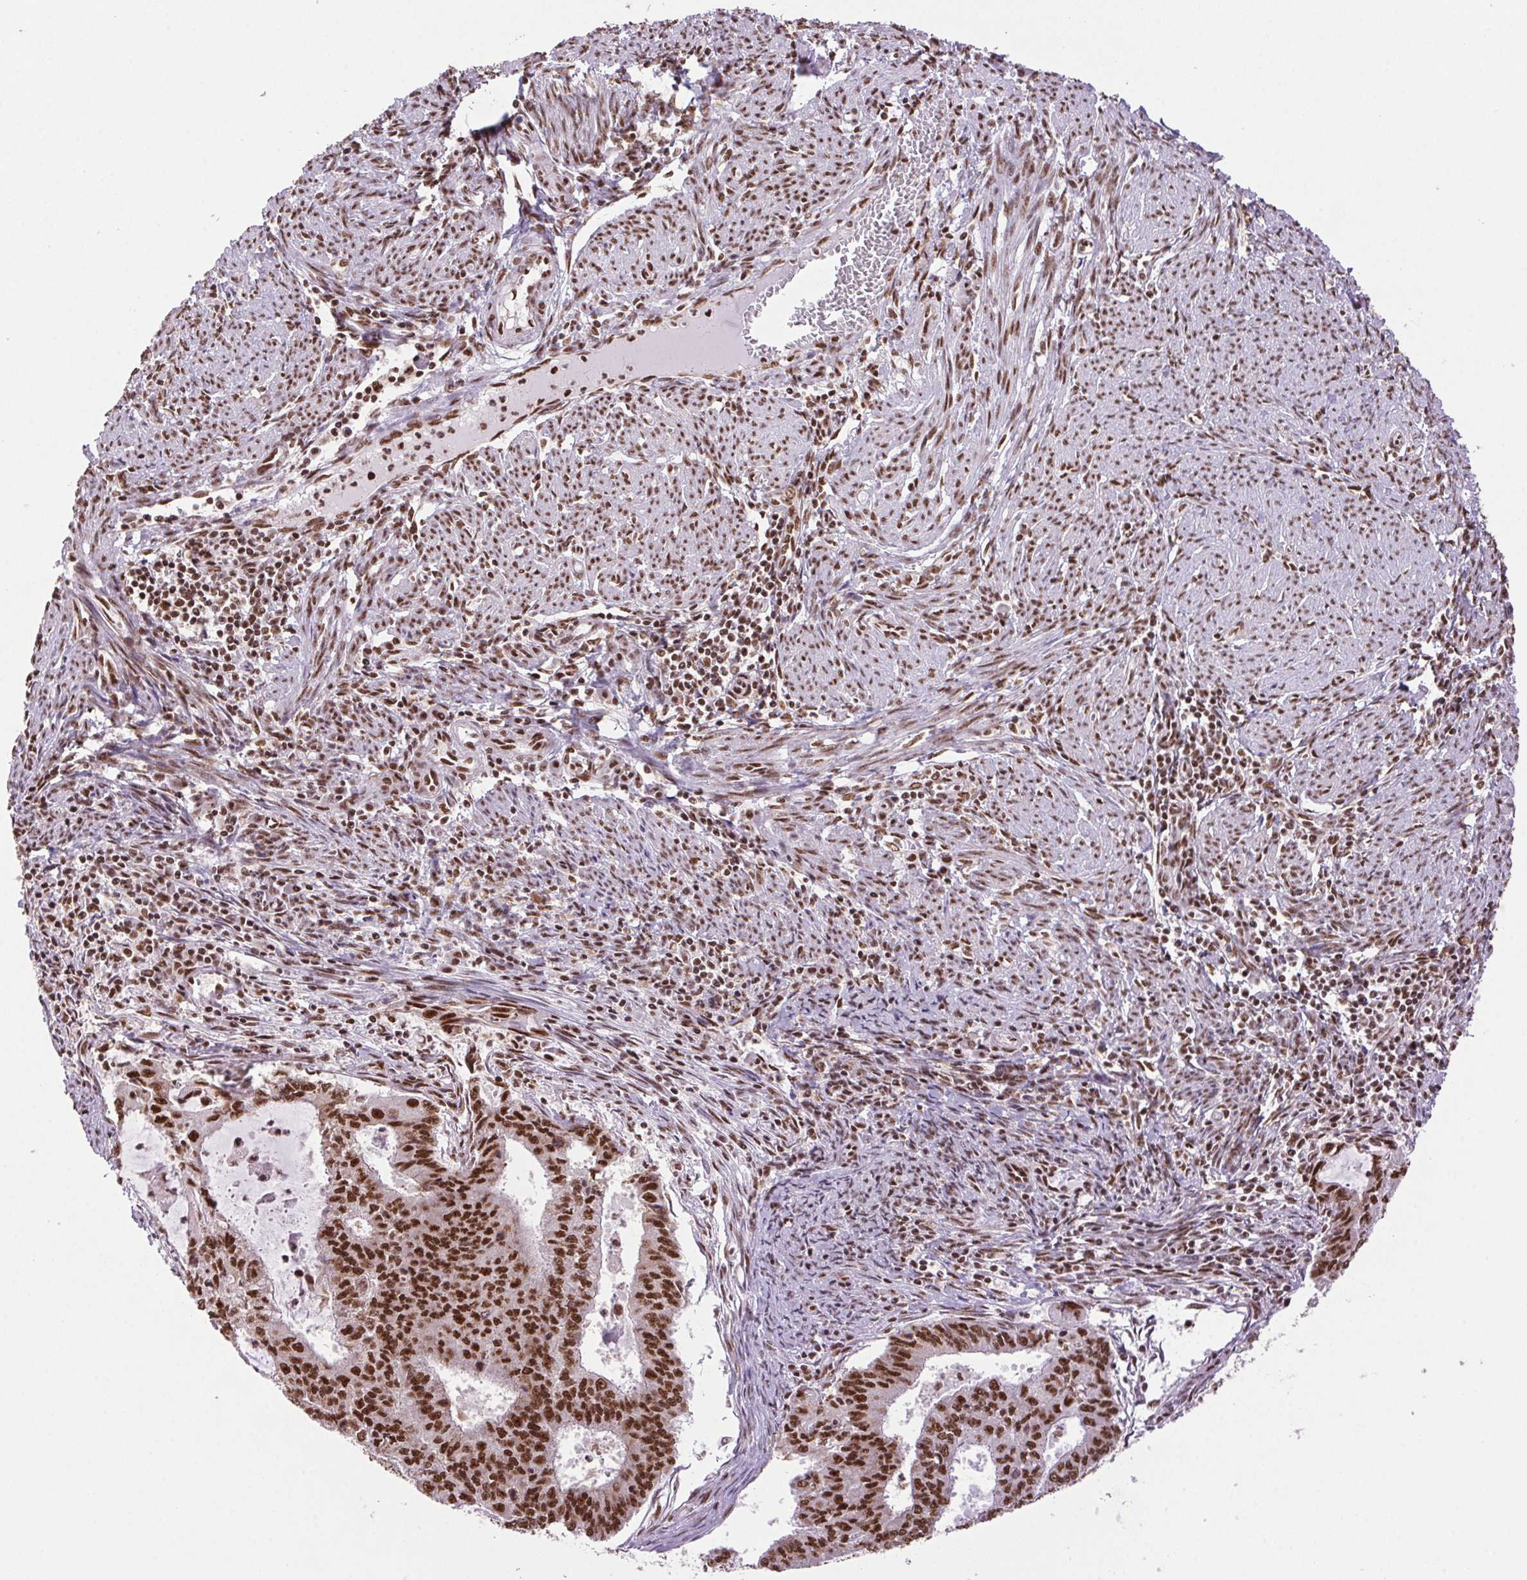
{"staining": {"intensity": "strong", "quantity": ">75%", "location": "nuclear"}, "tissue": "endometrial cancer", "cell_type": "Tumor cells", "image_type": "cancer", "snomed": [{"axis": "morphology", "description": "Adenocarcinoma, NOS"}, {"axis": "topography", "description": "Endometrium"}], "caption": "IHC histopathology image of neoplastic tissue: human endometrial cancer stained using immunohistochemistry (IHC) exhibits high levels of strong protein expression localized specifically in the nuclear of tumor cells, appearing as a nuclear brown color.", "gene": "ZNF207", "patient": {"sex": "female", "age": 61}}